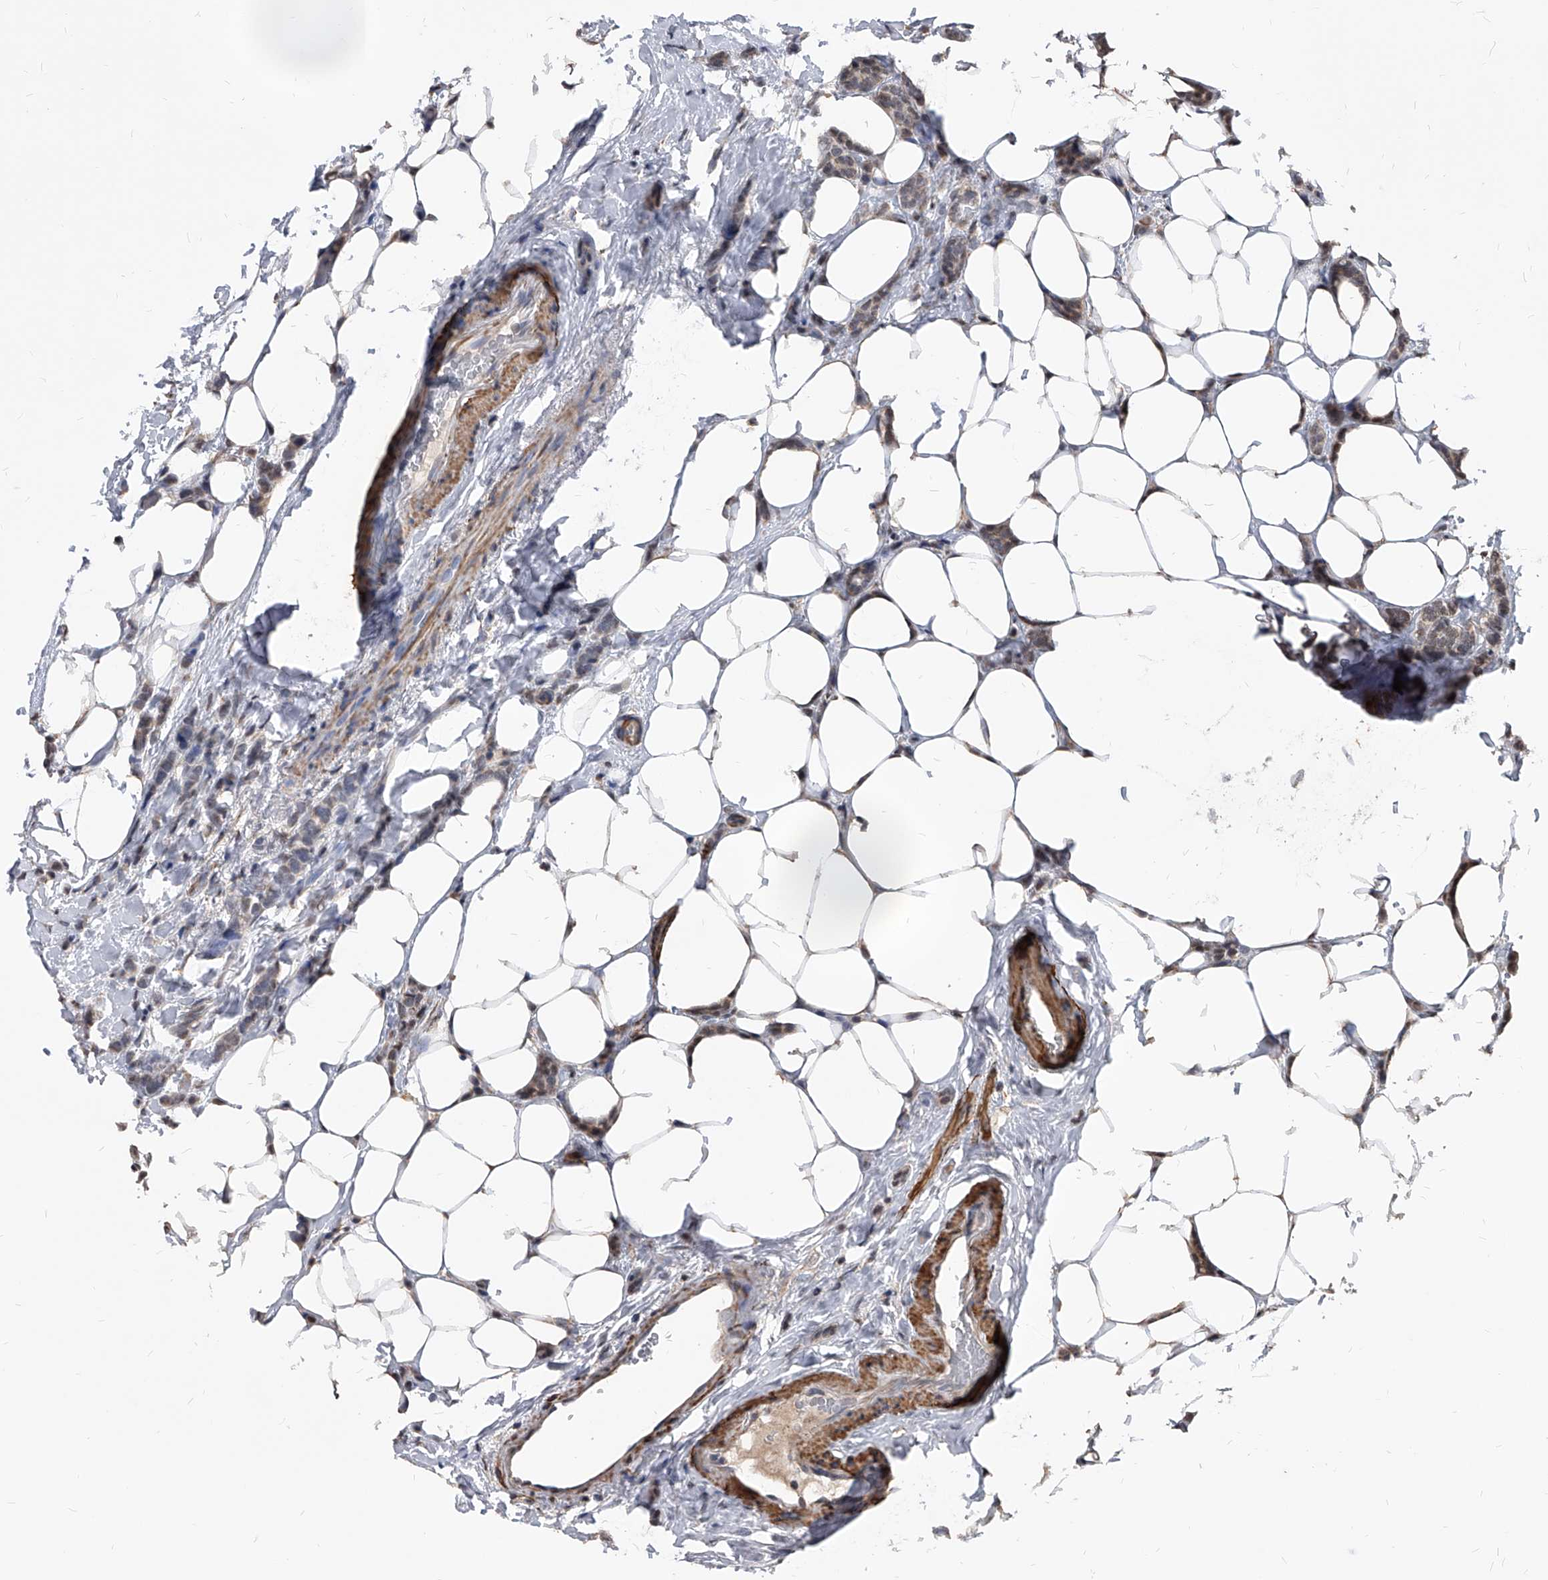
{"staining": {"intensity": "weak", "quantity": ">75%", "location": "cytoplasmic/membranous,nuclear"}, "tissue": "breast cancer", "cell_type": "Tumor cells", "image_type": "cancer", "snomed": [{"axis": "morphology", "description": "Lobular carcinoma"}, {"axis": "topography", "description": "Breast"}], "caption": "Breast cancer stained with DAB (3,3'-diaminobenzidine) immunohistochemistry (IHC) shows low levels of weak cytoplasmic/membranous and nuclear staining in approximately >75% of tumor cells.", "gene": "DUSP22", "patient": {"sex": "female", "age": 50}}